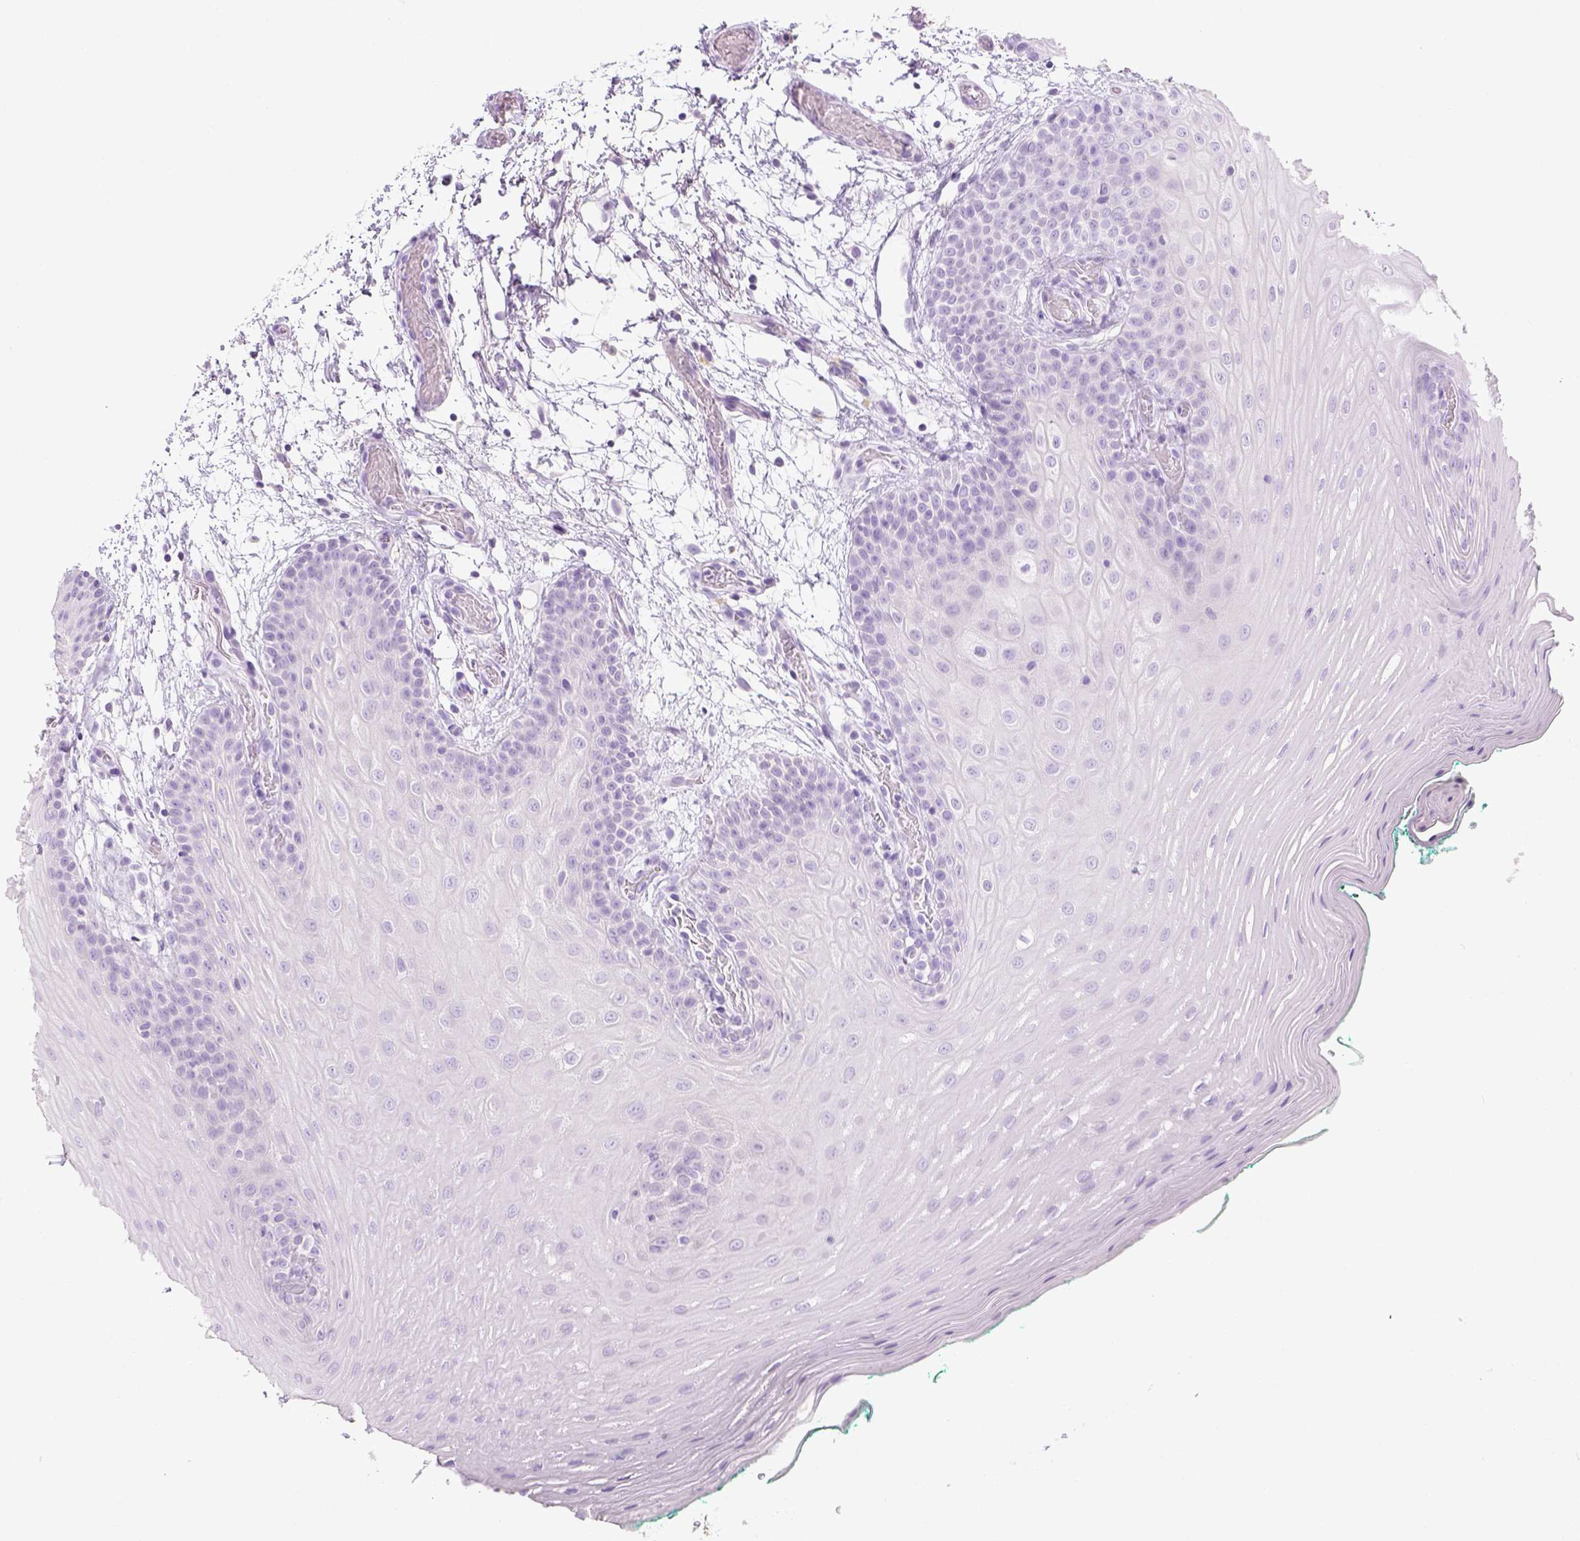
{"staining": {"intensity": "negative", "quantity": "none", "location": "none"}, "tissue": "oral mucosa", "cell_type": "Squamous epithelial cells", "image_type": "normal", "snomed": [{"axis": "morphology", "description": "Normal tissue, NOS"}, {"axis": "morphology", "description": "Squamous cell carcinoma, NOS"}, {"axis": "topography", "description": "Oral tissue"}, {"axis": "topography", "description": "Head-Neck"}], "caption": "IHC histopathology image of unremarkable oral mucosa stained for a protein (brown), which reveals no expression in squamous epithelial cells. (Immunohistochemistry, brightfield microscopy, high magnification).", "gene": "LGSN", "patient": {"sex": "male", "age": 78}}